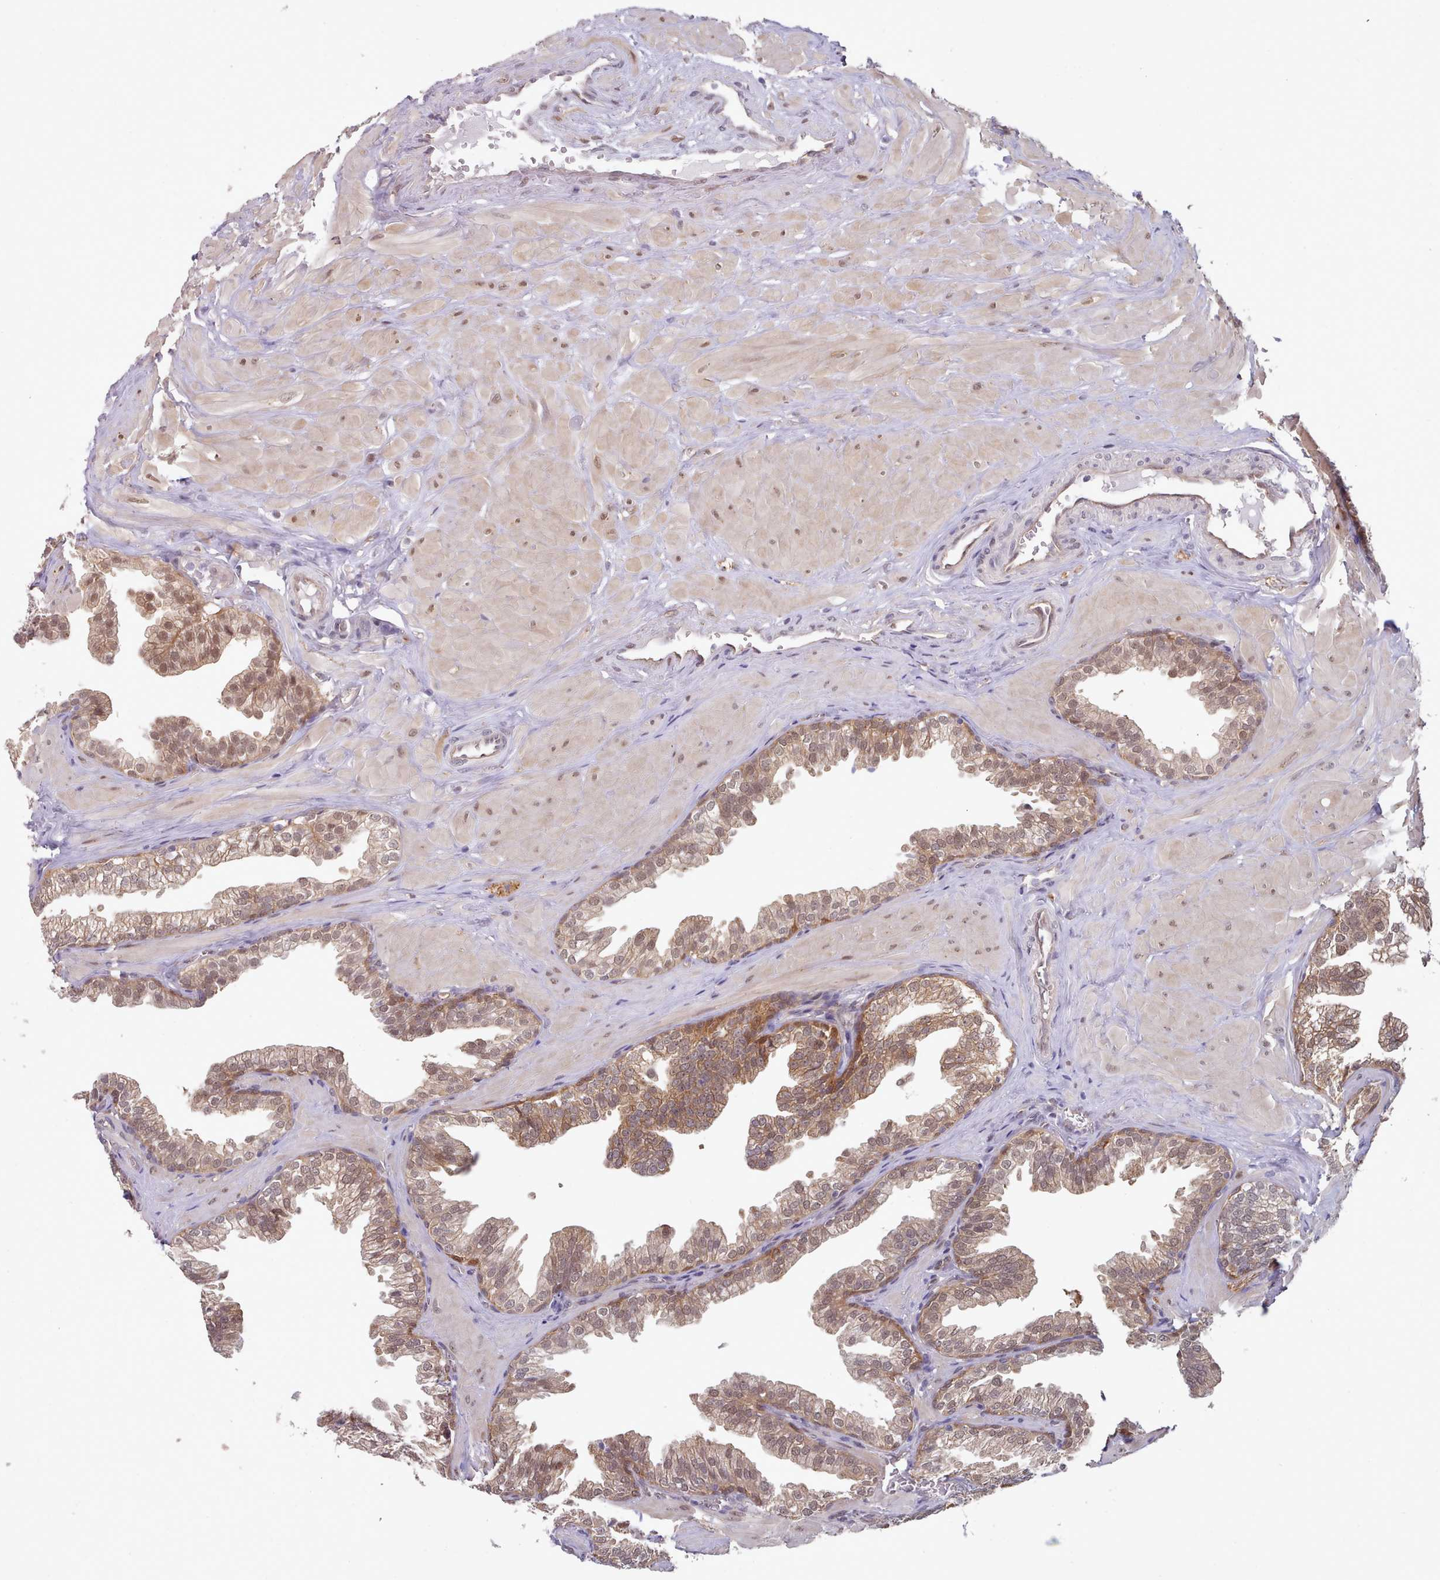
{"staining": {"intensity": "moderate", "quantity": ">75%", "location": "cytoplasmic/membranous,nuclear"}, "tissue": "prostate", "cell_type": "Glandular cells", "image_type": "normal", "snomed": [{"axis": "morphology", "description": "Normal tissue, NOS"}, {"axis": "topography", "description": "Prostate"}, {"axis": "topography", "description": "Peripheral nerve tissue"}], "caption": "IHC (DAB) staining of normal prostate reveals moderate cytoplasmic/membranous,nuclear protein staining in about >75% of glandular cells.", "gene": "CES3", "patient": {"sex": "male", "age": 55}}